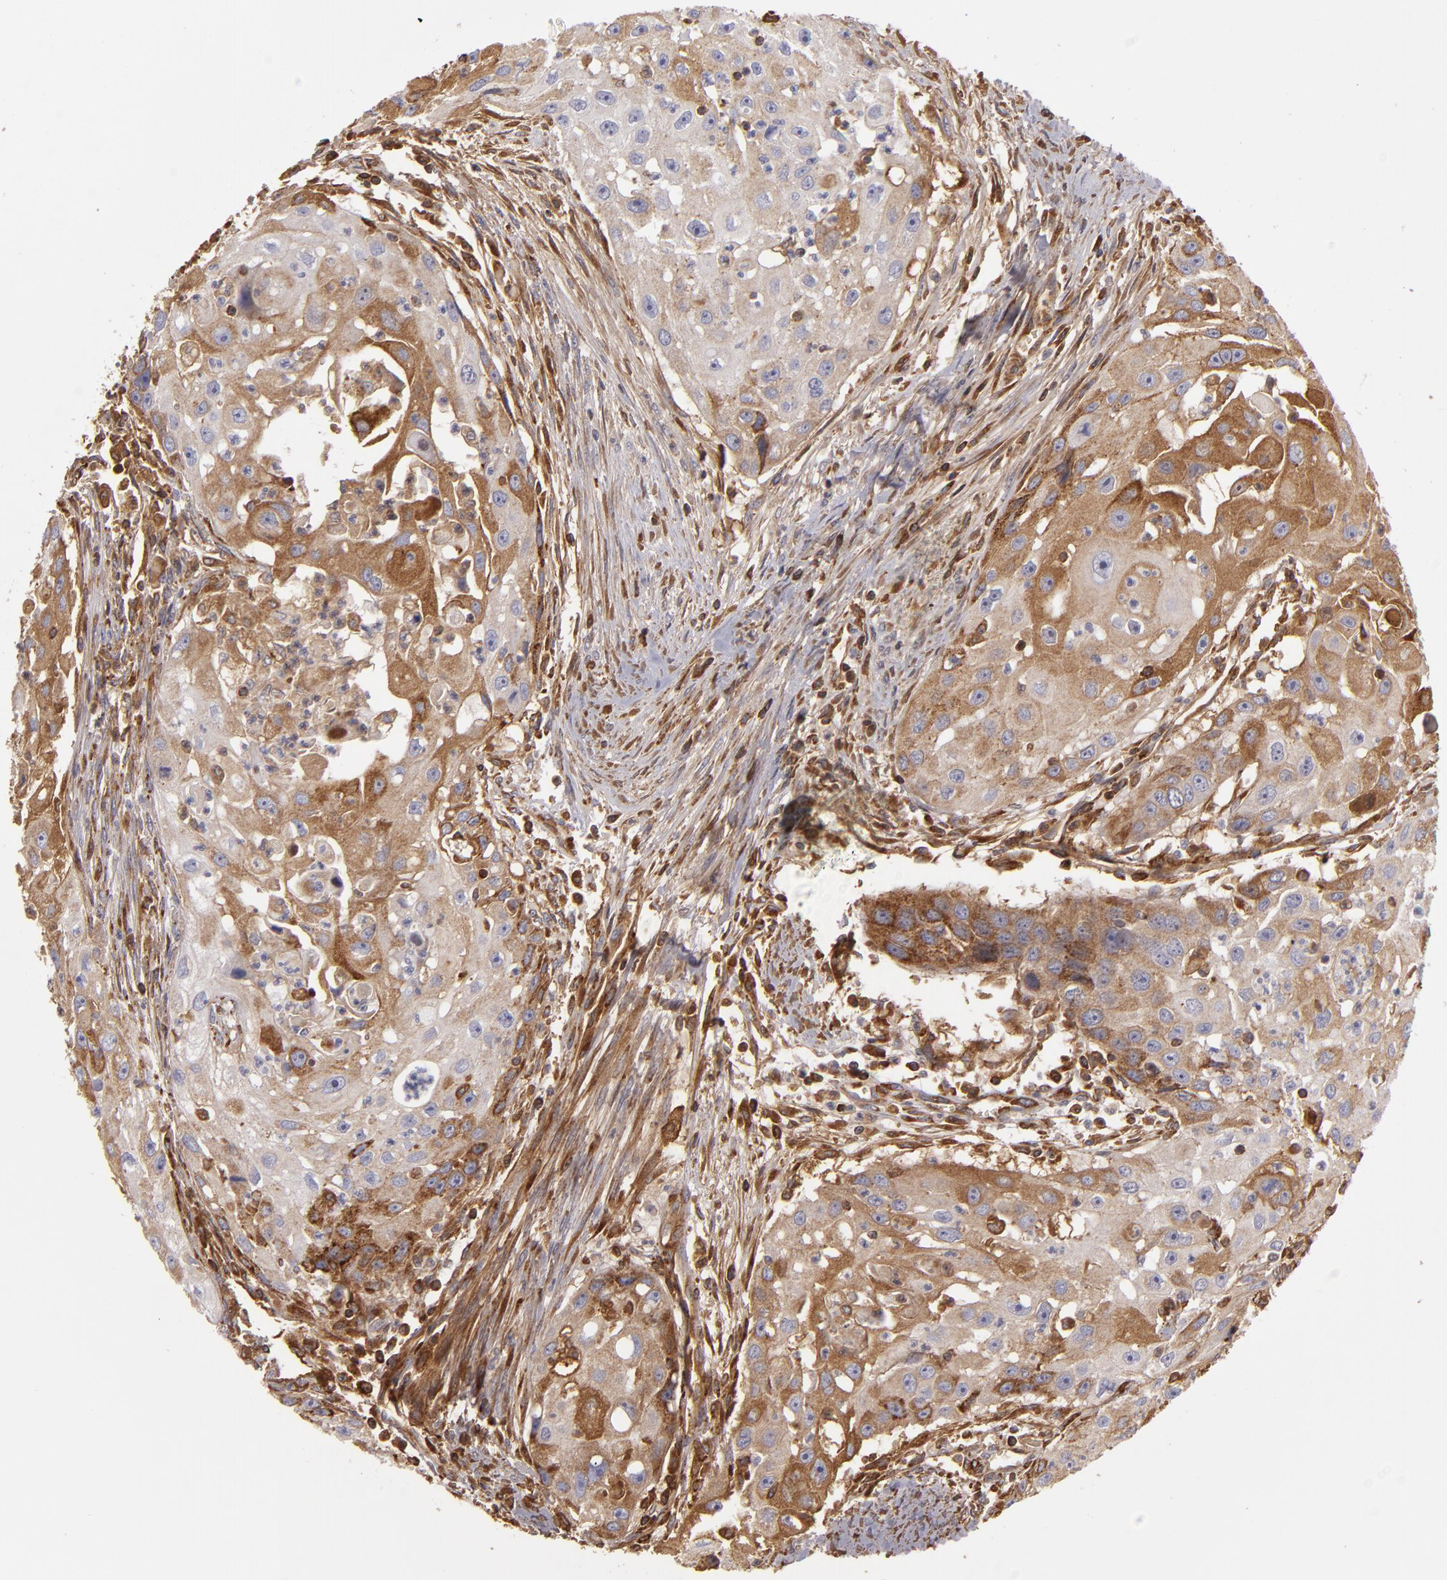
{"staining": {"intensity": "strong", "quantity": ">75%", "location": "cytoplasmic/membranous"}, "tissue": "head and neck cancer", "cell_type": "Tumor cells", "image_type": "cancer", "snomed": [{"axis": "morphology", "description": "Squamous cell carcinoma, NOS"}, {"axis": "topography", "description": "Head-Neck"}], "caption": "Tumor cells reveal high levels of strong cytoplasmic/membranous expression in approximately >75% of cells in head and neck squamous cell carcinoma.", "gene": "CFB", "patient": {"sex": "male", "age": 64}}